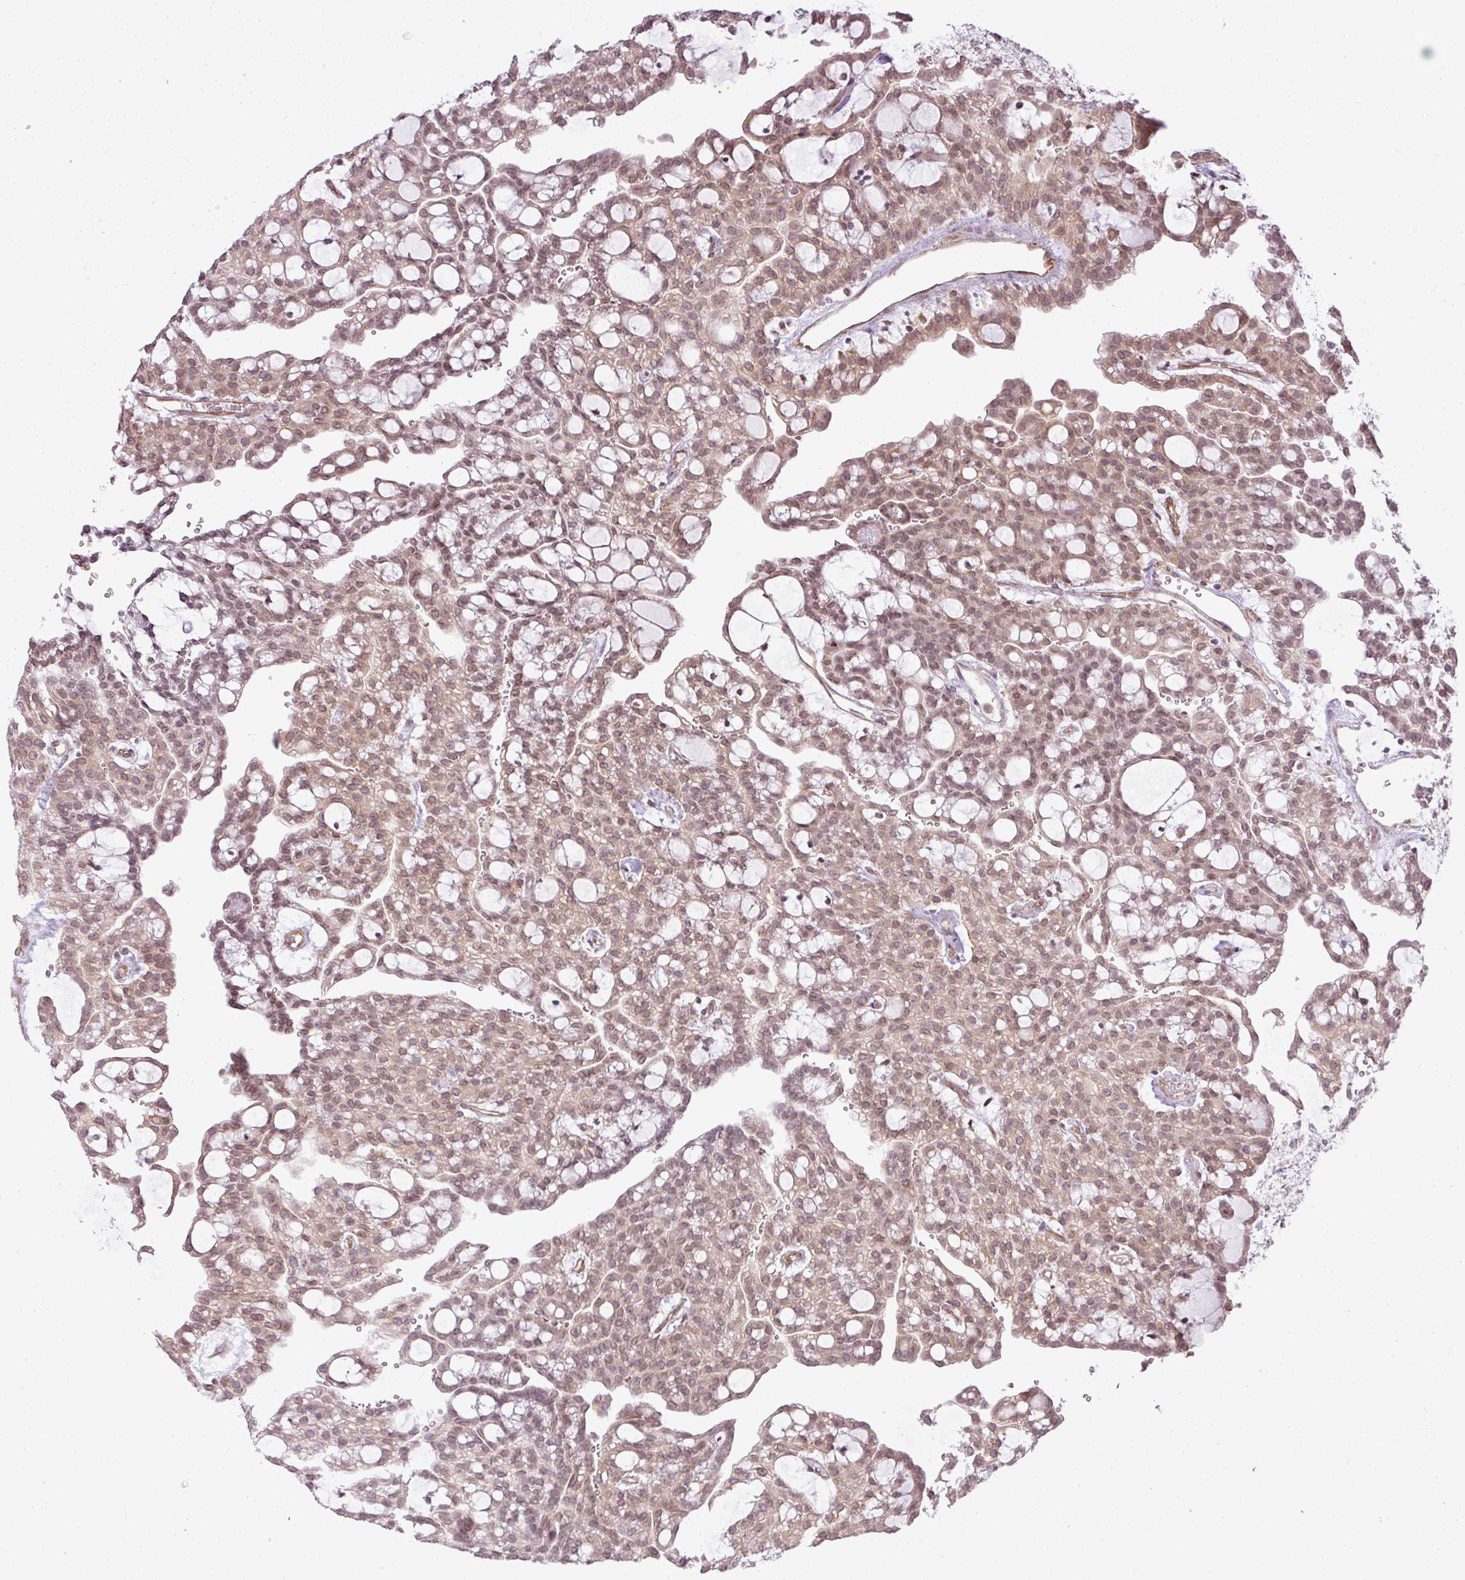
{"staining": {"intensity": "weak", "quantity": ">75%", "location": "nuclear"}, "tissue": "renal cancer", "cell_type": "Tumor cells", "image_type": "cancer", "snomed": [{"axis": "morphology", "description": "Adenocarcinoma, NOS"}, {"axis": "topography", "description": "Kidney"}], "caption": "Tumor cells display low levels of weak nuclear positivity in approximately >75% of cells in human renal cancer.", "gene": "COX18", "patient": {"sex": "male", "age": 63}}